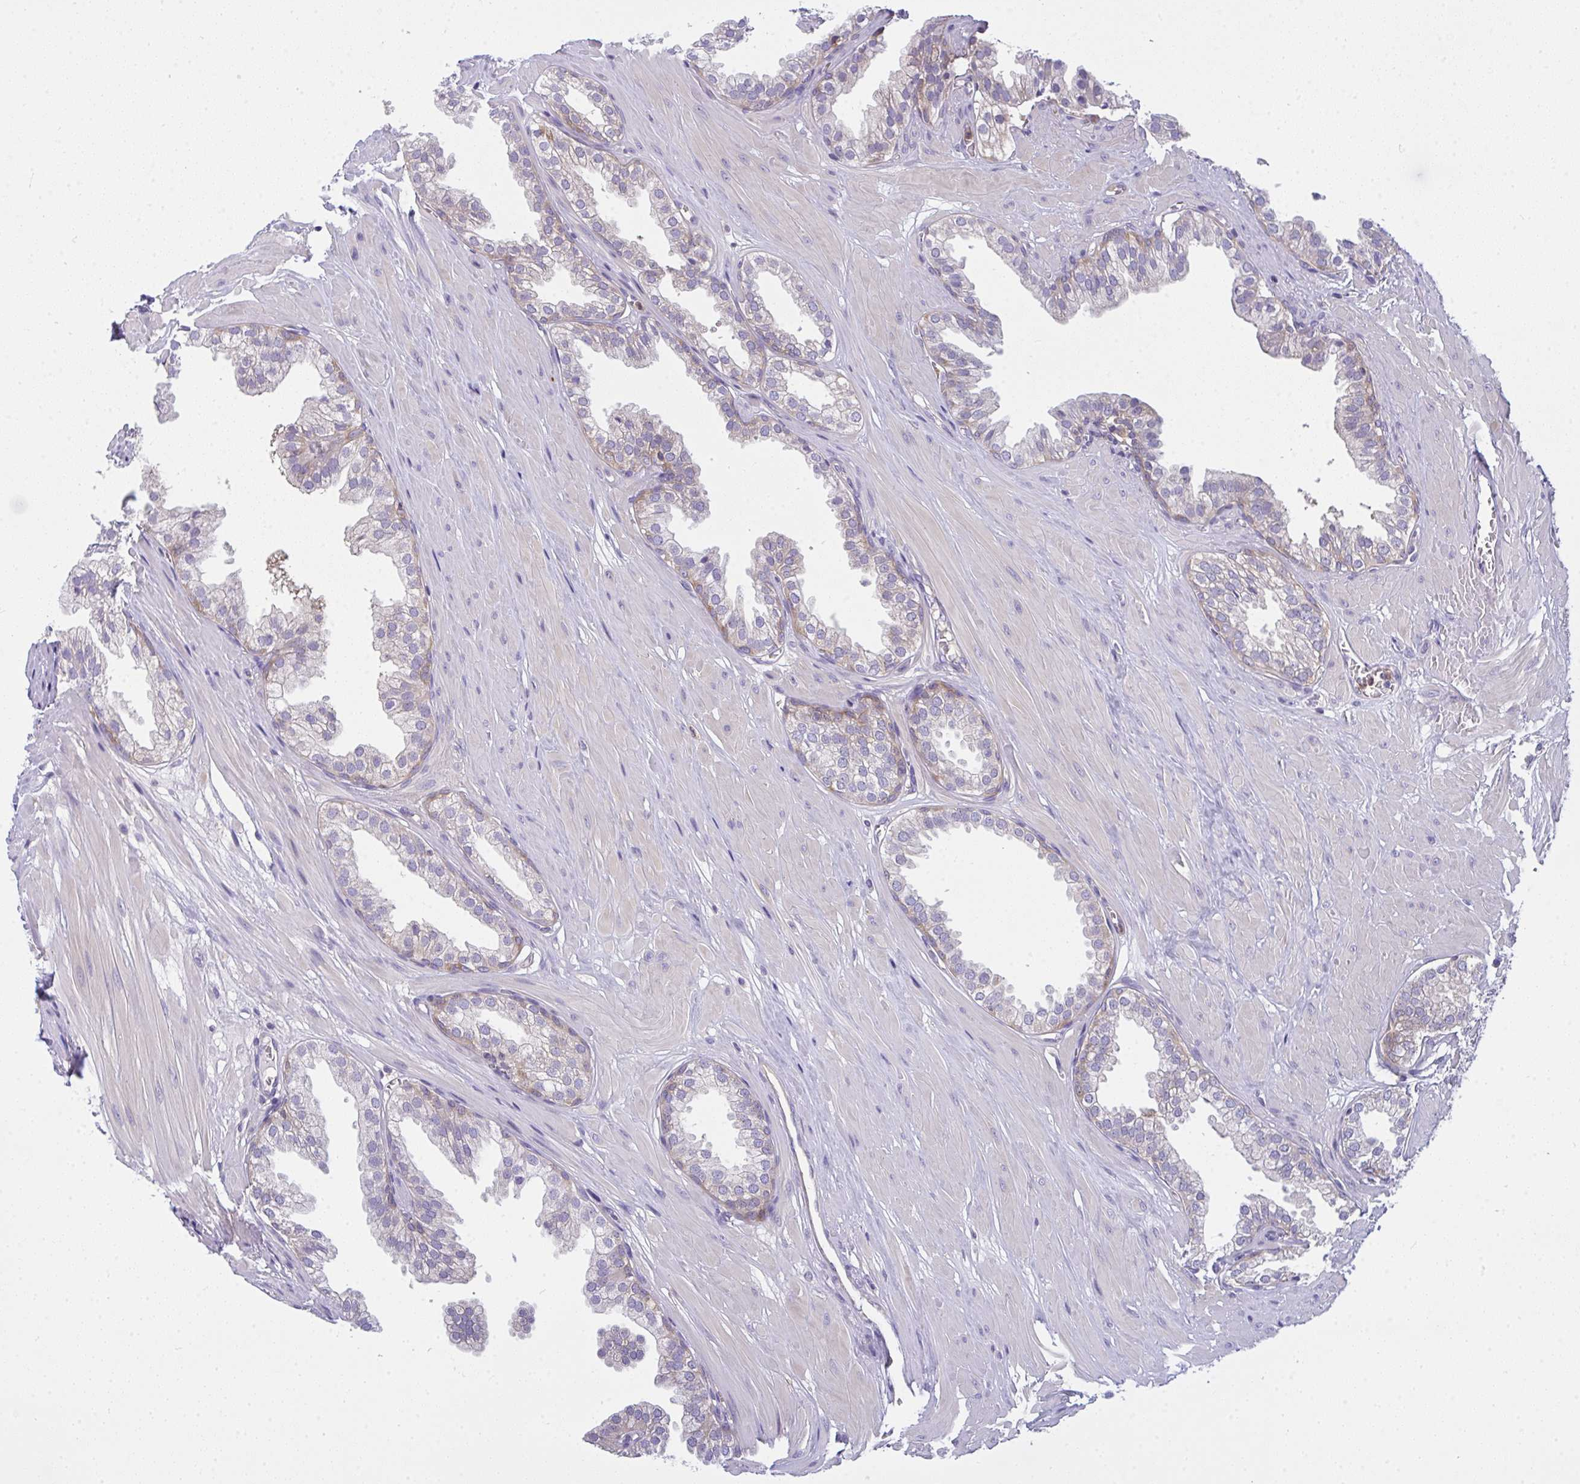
{"staining": {"intensity": "moderate", "quantity": "<25%", "location": "cytoplasmic/membranous"}, "tissue": "prostate", "cell_type": "Glandular cells", "image_type": "normal", "snomed": [{"axis": "morphology", "description": "Normal tissue, NOS"}, {"axis": "topography", "description": "Prostate"}, {"axis": "topography", "description": "Peripheral nerve tissue"}], "caption": "IHC (DAB (3,3'-diaminobenzidine)) staining of normal human prostate shows moderate cytoplasmic/membranous protein positivity in about <25% of glandular cells. Nuclei are stained in blue.", "gene": "SLC30A6", "patient": {"sex": "male", "age": 55}}